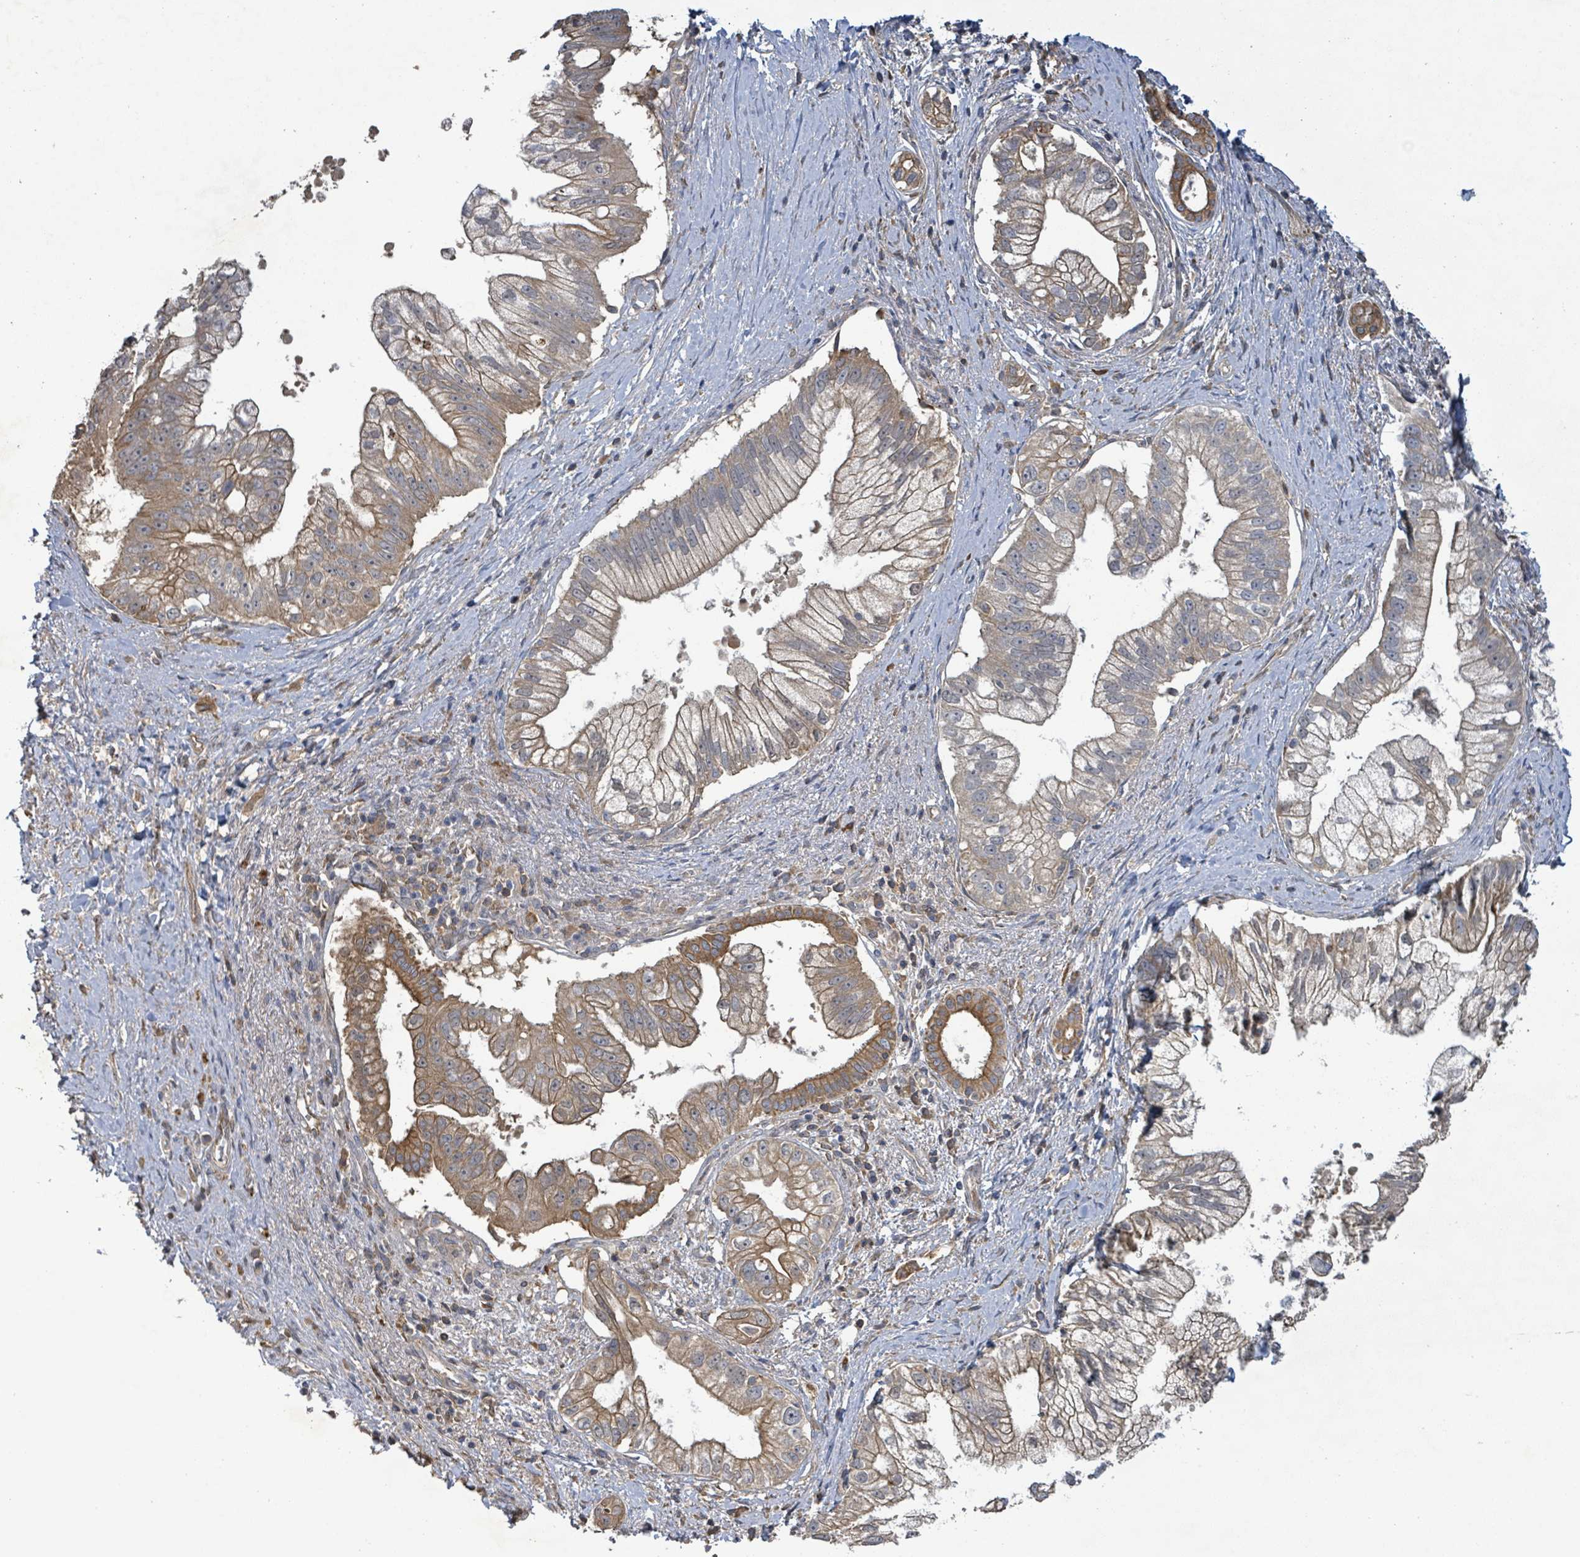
{"staining": {"intensity": "moderate", "quantity": ">75%", "location": "cytoplasmic/membranous"}, "tissue": "pancreatic cancer", "cell_type": "Tumor cells", "image_type": "cancer", "snomed": [{"axis": "morphology", "description": "Adenocarcinoma, NOS"}, {"axis": "topography", "description": "Pancreas"}], "caption": "Protein staining by IHC displays moderate cytoplasmic/membranous expression in about >75% of tumor cells in adenocarcinoma (pancreatic).", "gene": "STARD4", "patient": {"sex": "male", "age": 70}}